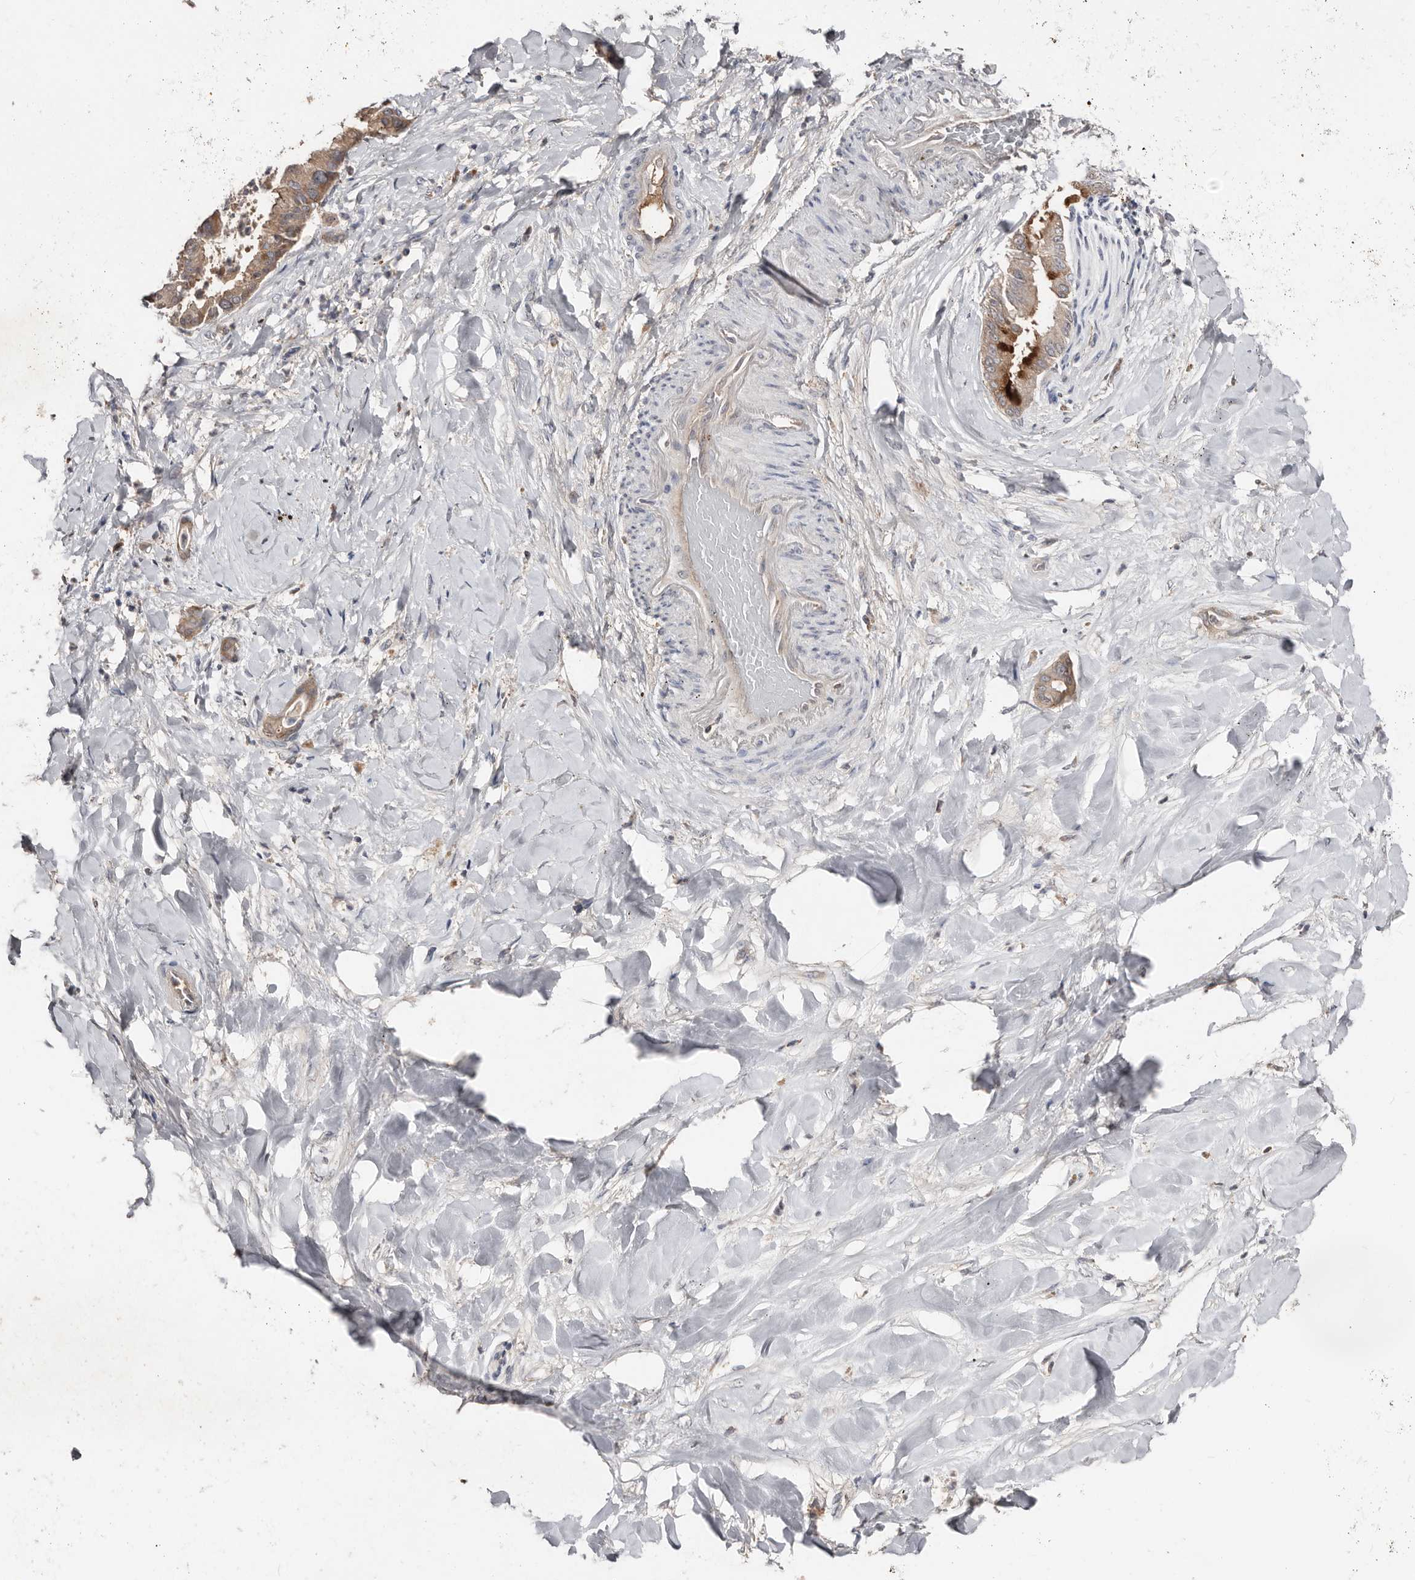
{"staining": {"intensity": "moderate", "quantity": ">75%", "location": "cytoplasmic/membranous"}, "tissue": "liver cancer", "cell_type": "Tumor cells", "image_type": "cancer", "snomed": [{"axis": "morphology", "description": "Cholangiocarcinoma"}, {"axis": "topography", "description": "Liver"}], "caption": "Tumor cells display moderate cytoplasmic/membranous staining in about >75% of cells in liver cancer (cholangiocarcinoma). Ihc stains the protein of interest in brown and the nuclei are stained blue.", "gene": "SLC39A2", "patient": {"sex": "female", "age": 54}}